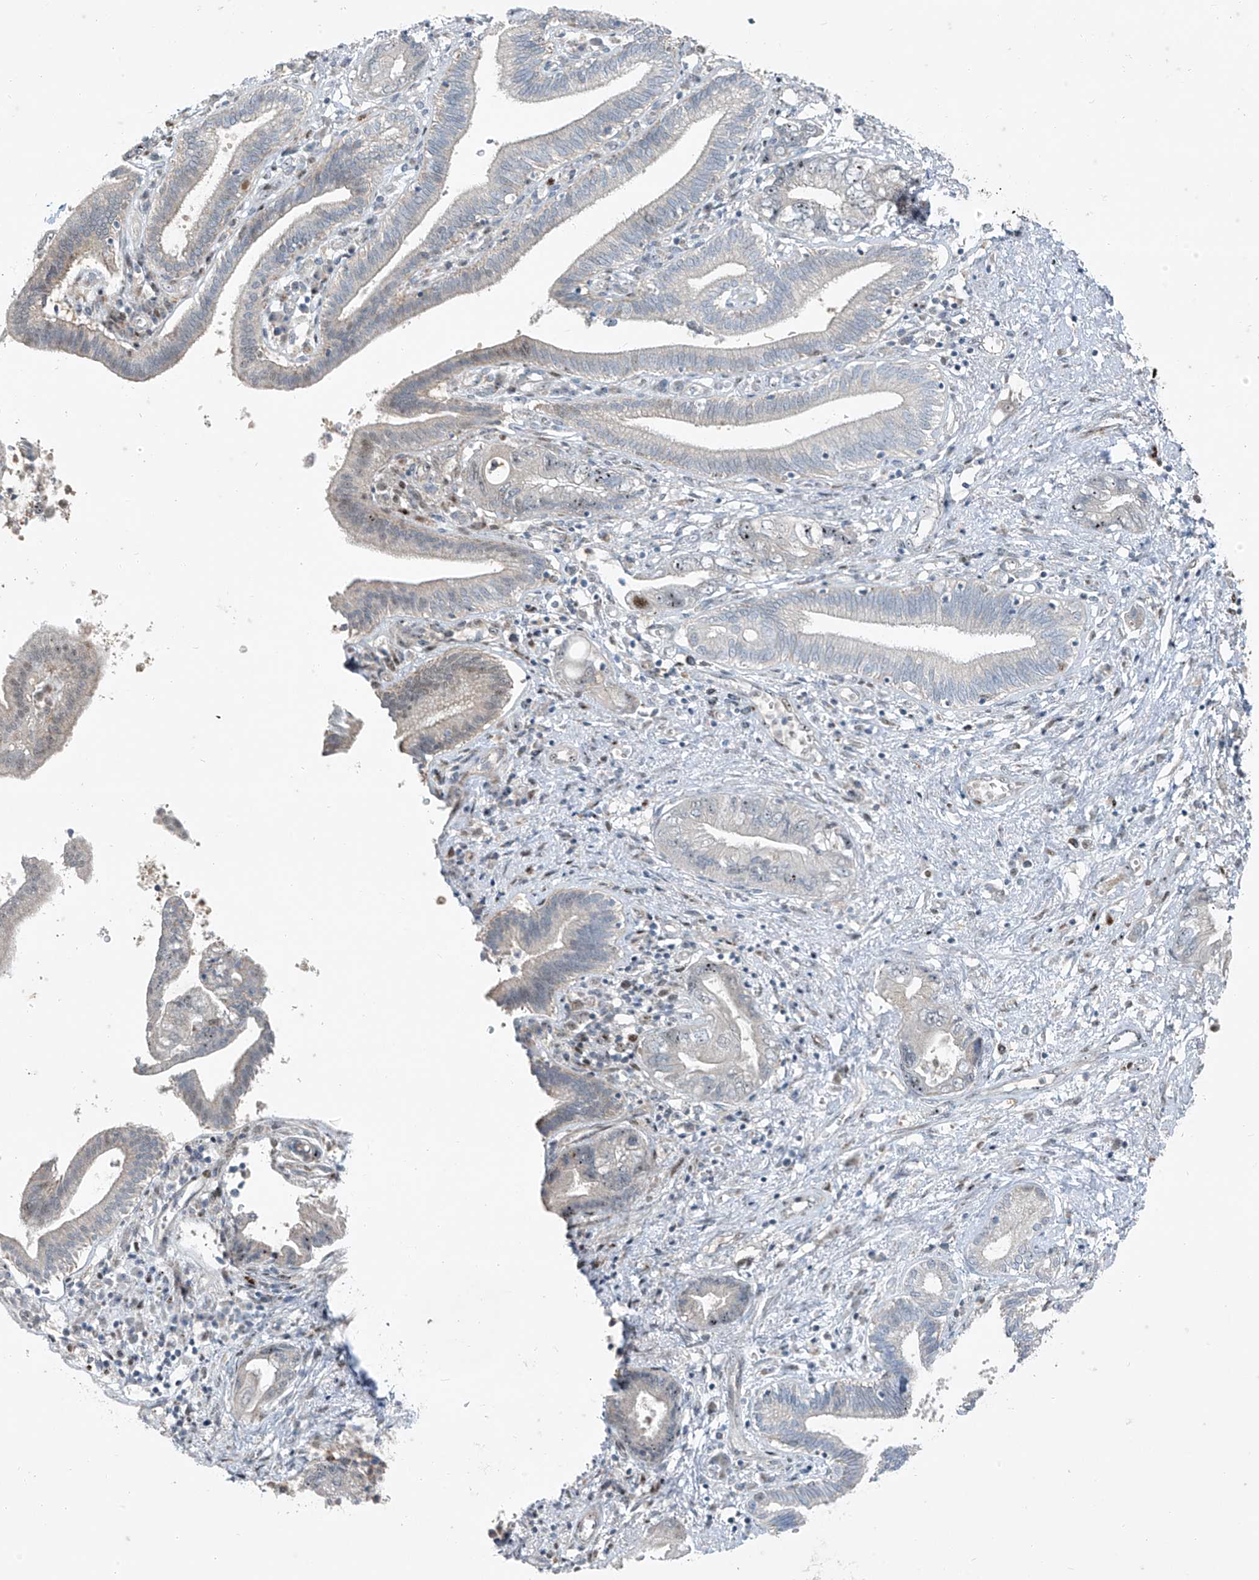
{"staining": {"intensity": "moderate", "quantity": "<25%", "location": "nuclear"}, "tissue": "pancreatic cancer", "cell_type": "Tumor cells", "image_type": "cancer", "snomed": [{"axis": "morphology", "description": "Adenocarcinoma, NOS"}, {"axis": "topography", "description": "Pancreas"}], "caption": "Human pancreatic cancer stained with a protein marker shows moderate staining in tumor cells.", "gene": "PPCS", "patient": {"sex": "female", "age": 73}}